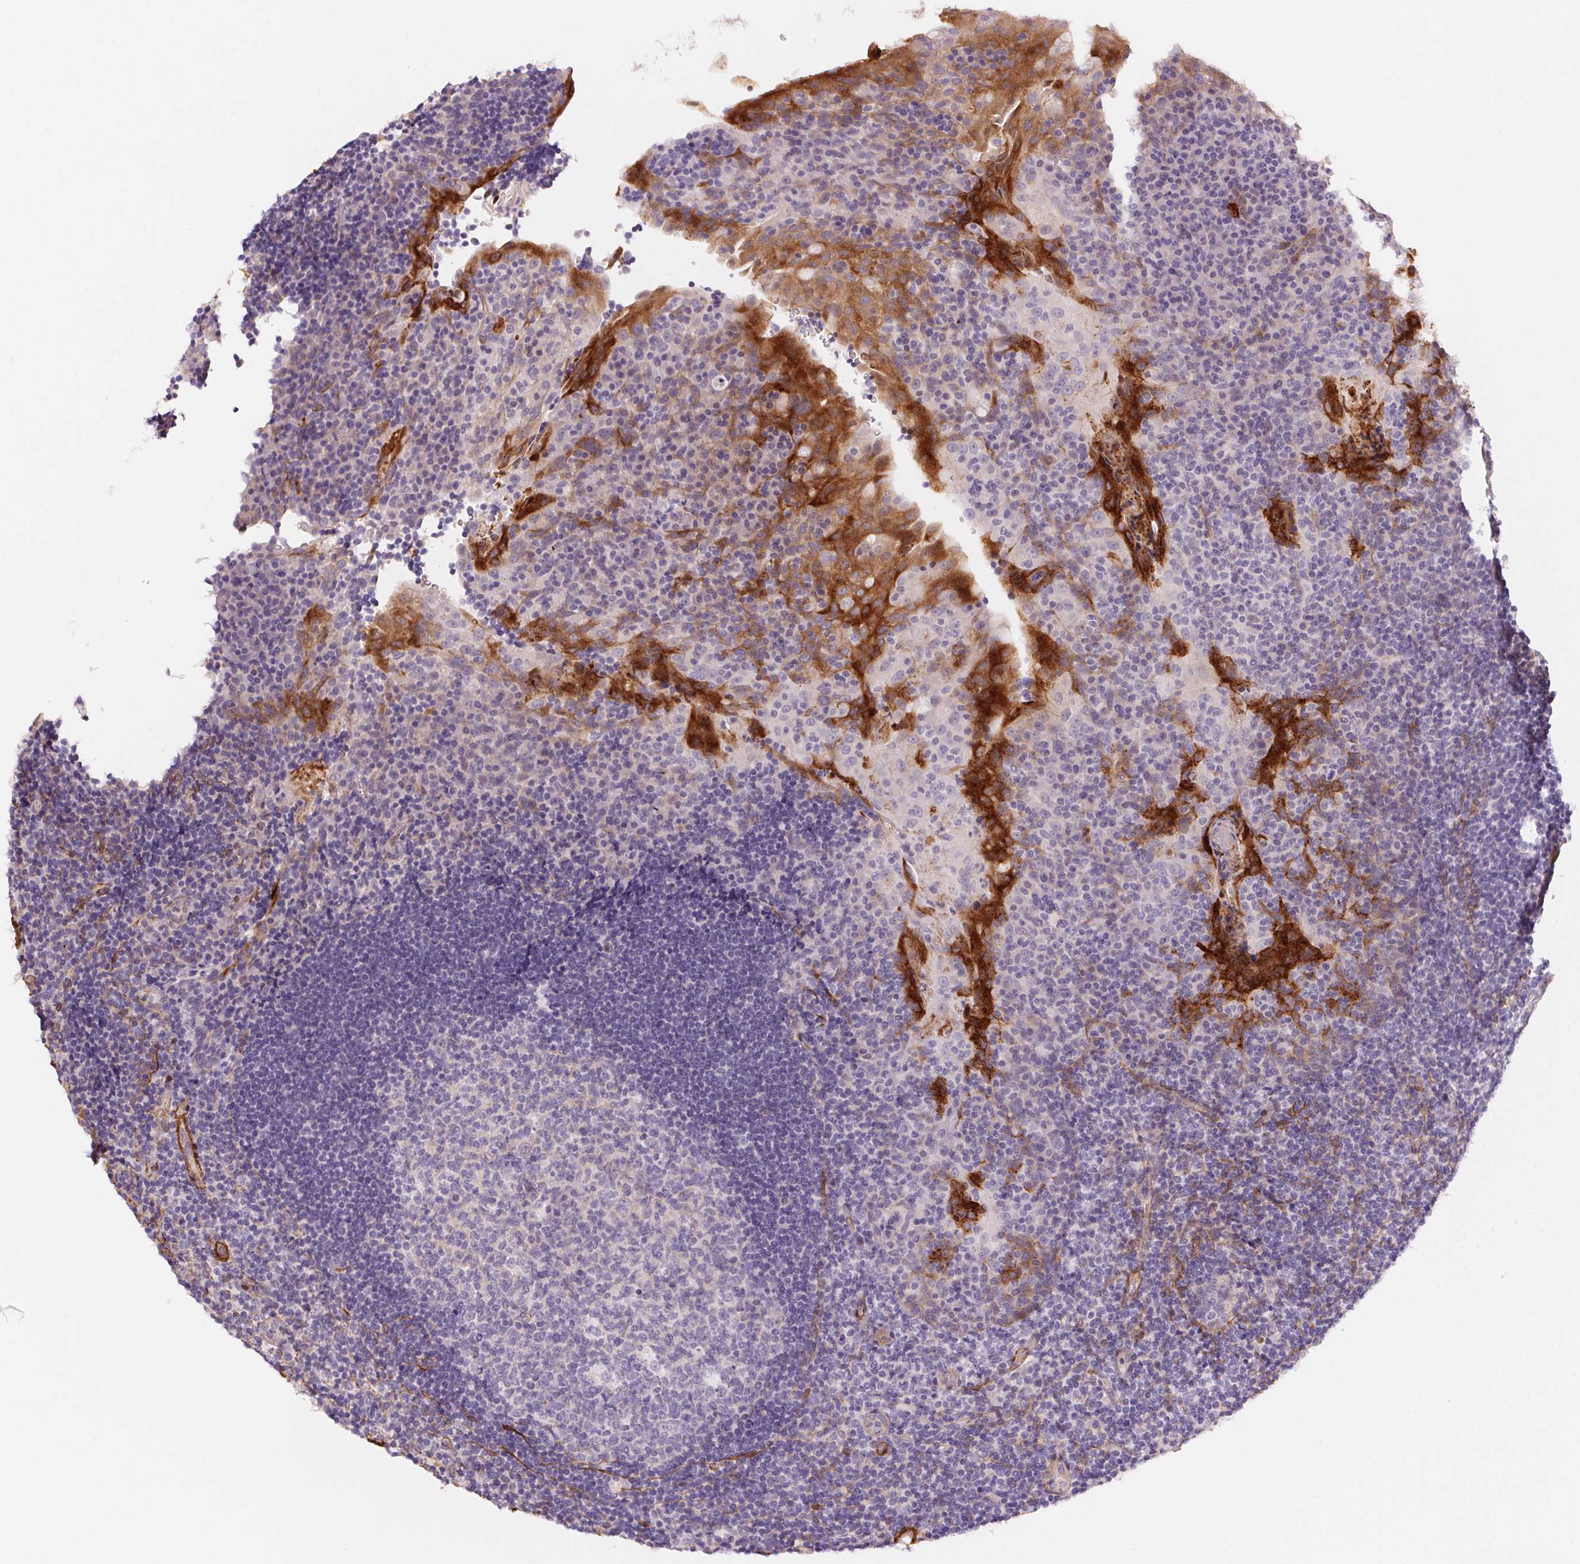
{"staining": {"intensity": "negative", "quantity": "none", "location": "none"}, "tissue": "tonsil", "cell_type": "Germinal center cells", "image_type": "normal", "snomed": [{"axis": "morphology", "description": "Normal tissue, NOS"}, {"axis": "topography", "description": "Tonsil"}], "caption": "This is a image of immunohistochemistry (IHC) staining of benign tonsil, which shows no expression in germinal center cells. (Stains: DAB (3,3'-diaminobenzidine) immunohistochemistry with hematoxylin counter stain, Microscopy: brightfield microscopy at high magnification).", "gene": "GPX8", "patient": {"sex": "male", "age": 17}}